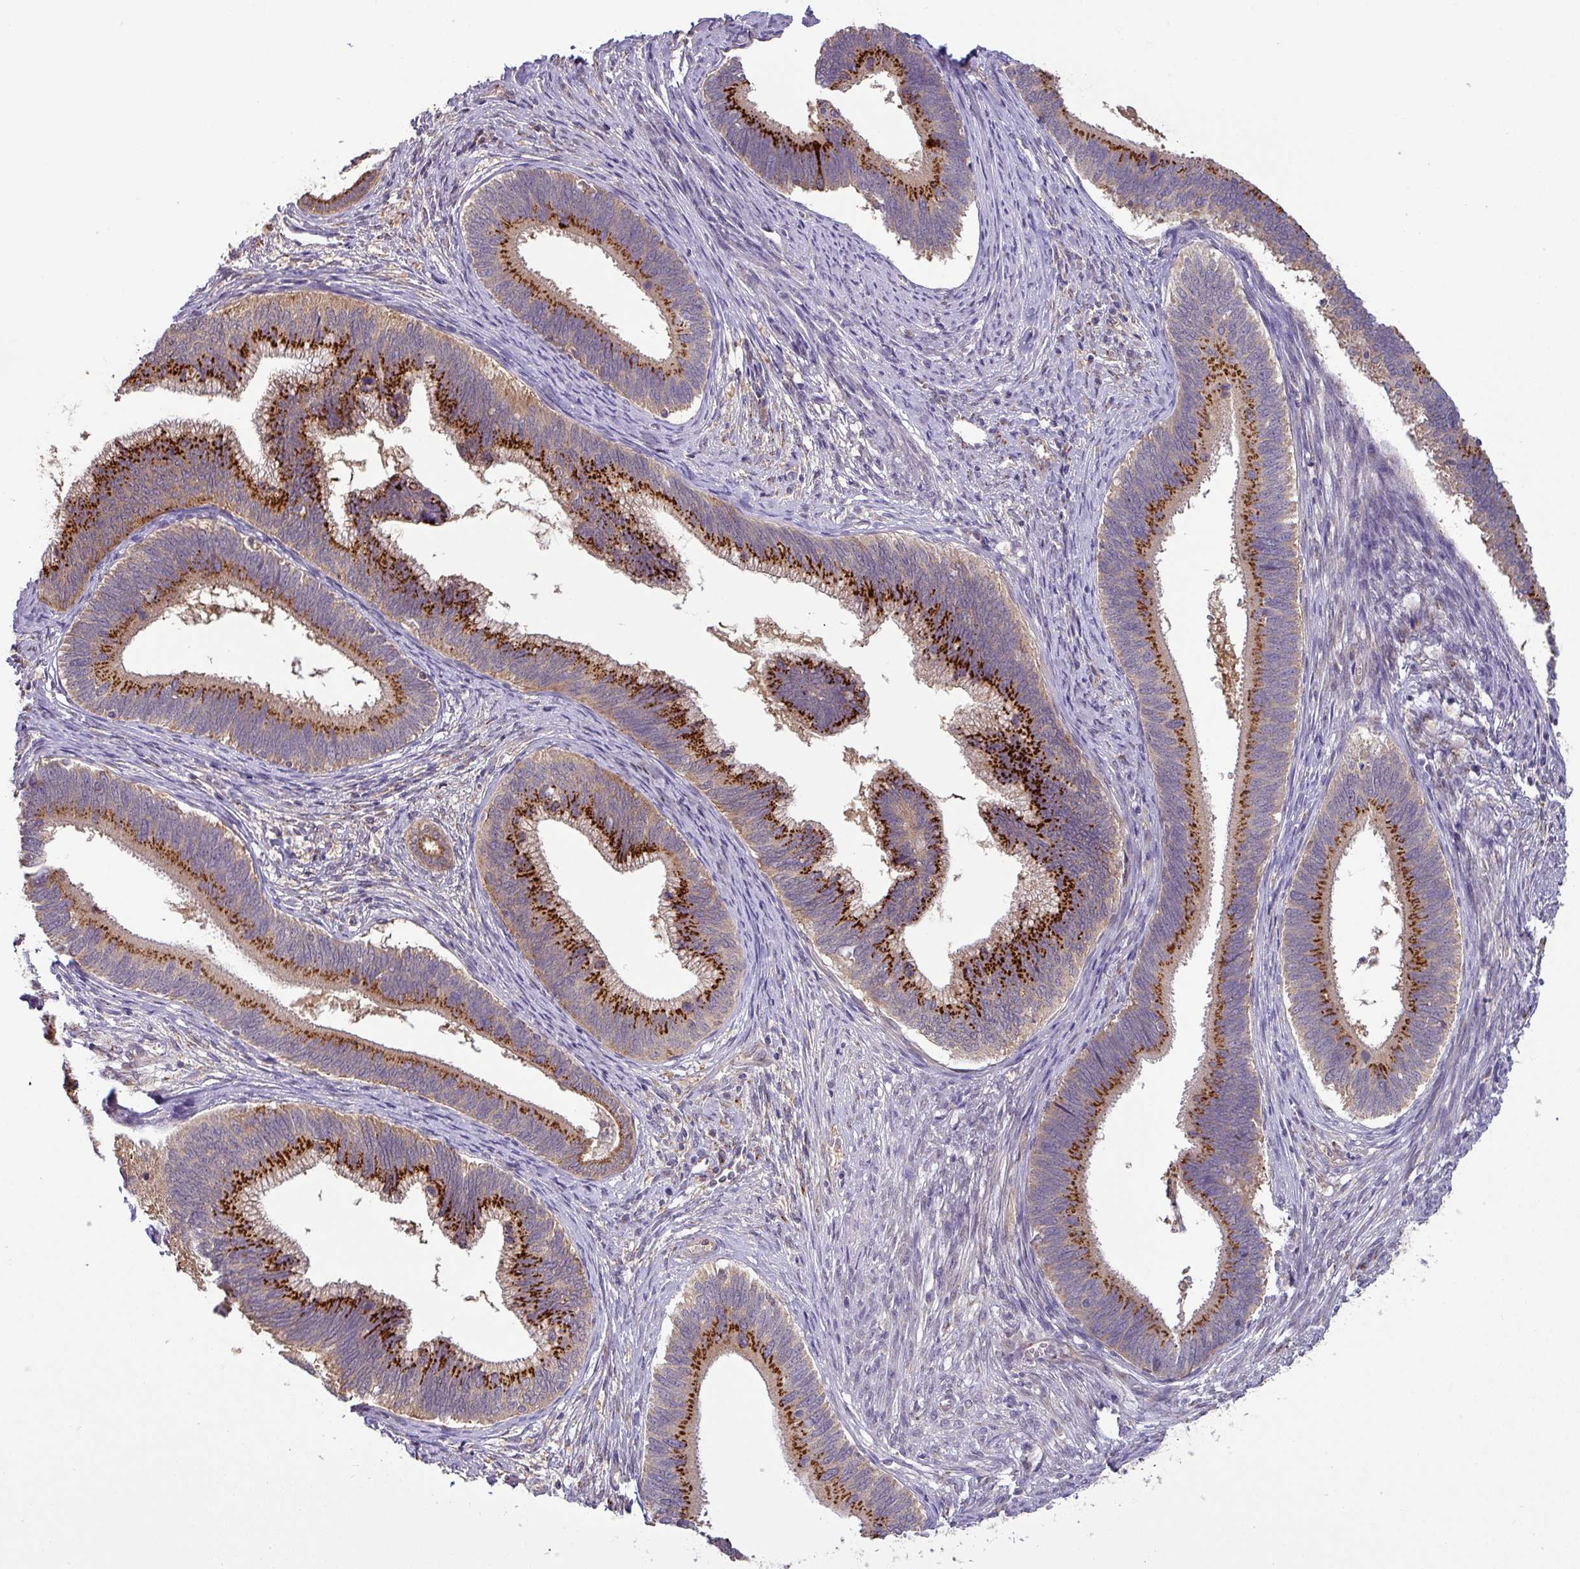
{"staining": {"intensity": "strong", "quantity": ">75%", "location": "cytoplasmic/membranous"}, "tissue": "cervical cancer", "cell_type": "Tumor cells", "image_type": "cancer", "snomed": [{"axis": "morphology", "description": "Adenocarcinoma, NOS"}, {"axis": "topography", "description": "Cervix"}], "caption": "A photomicrograph of adenocarcinoma (cervical) stained for a protein reveals strong cytoplasmic/membranous brown staining in tumor cells.", "gene": "GALNT12", "patient": {"sex": "female", "age": 42}}